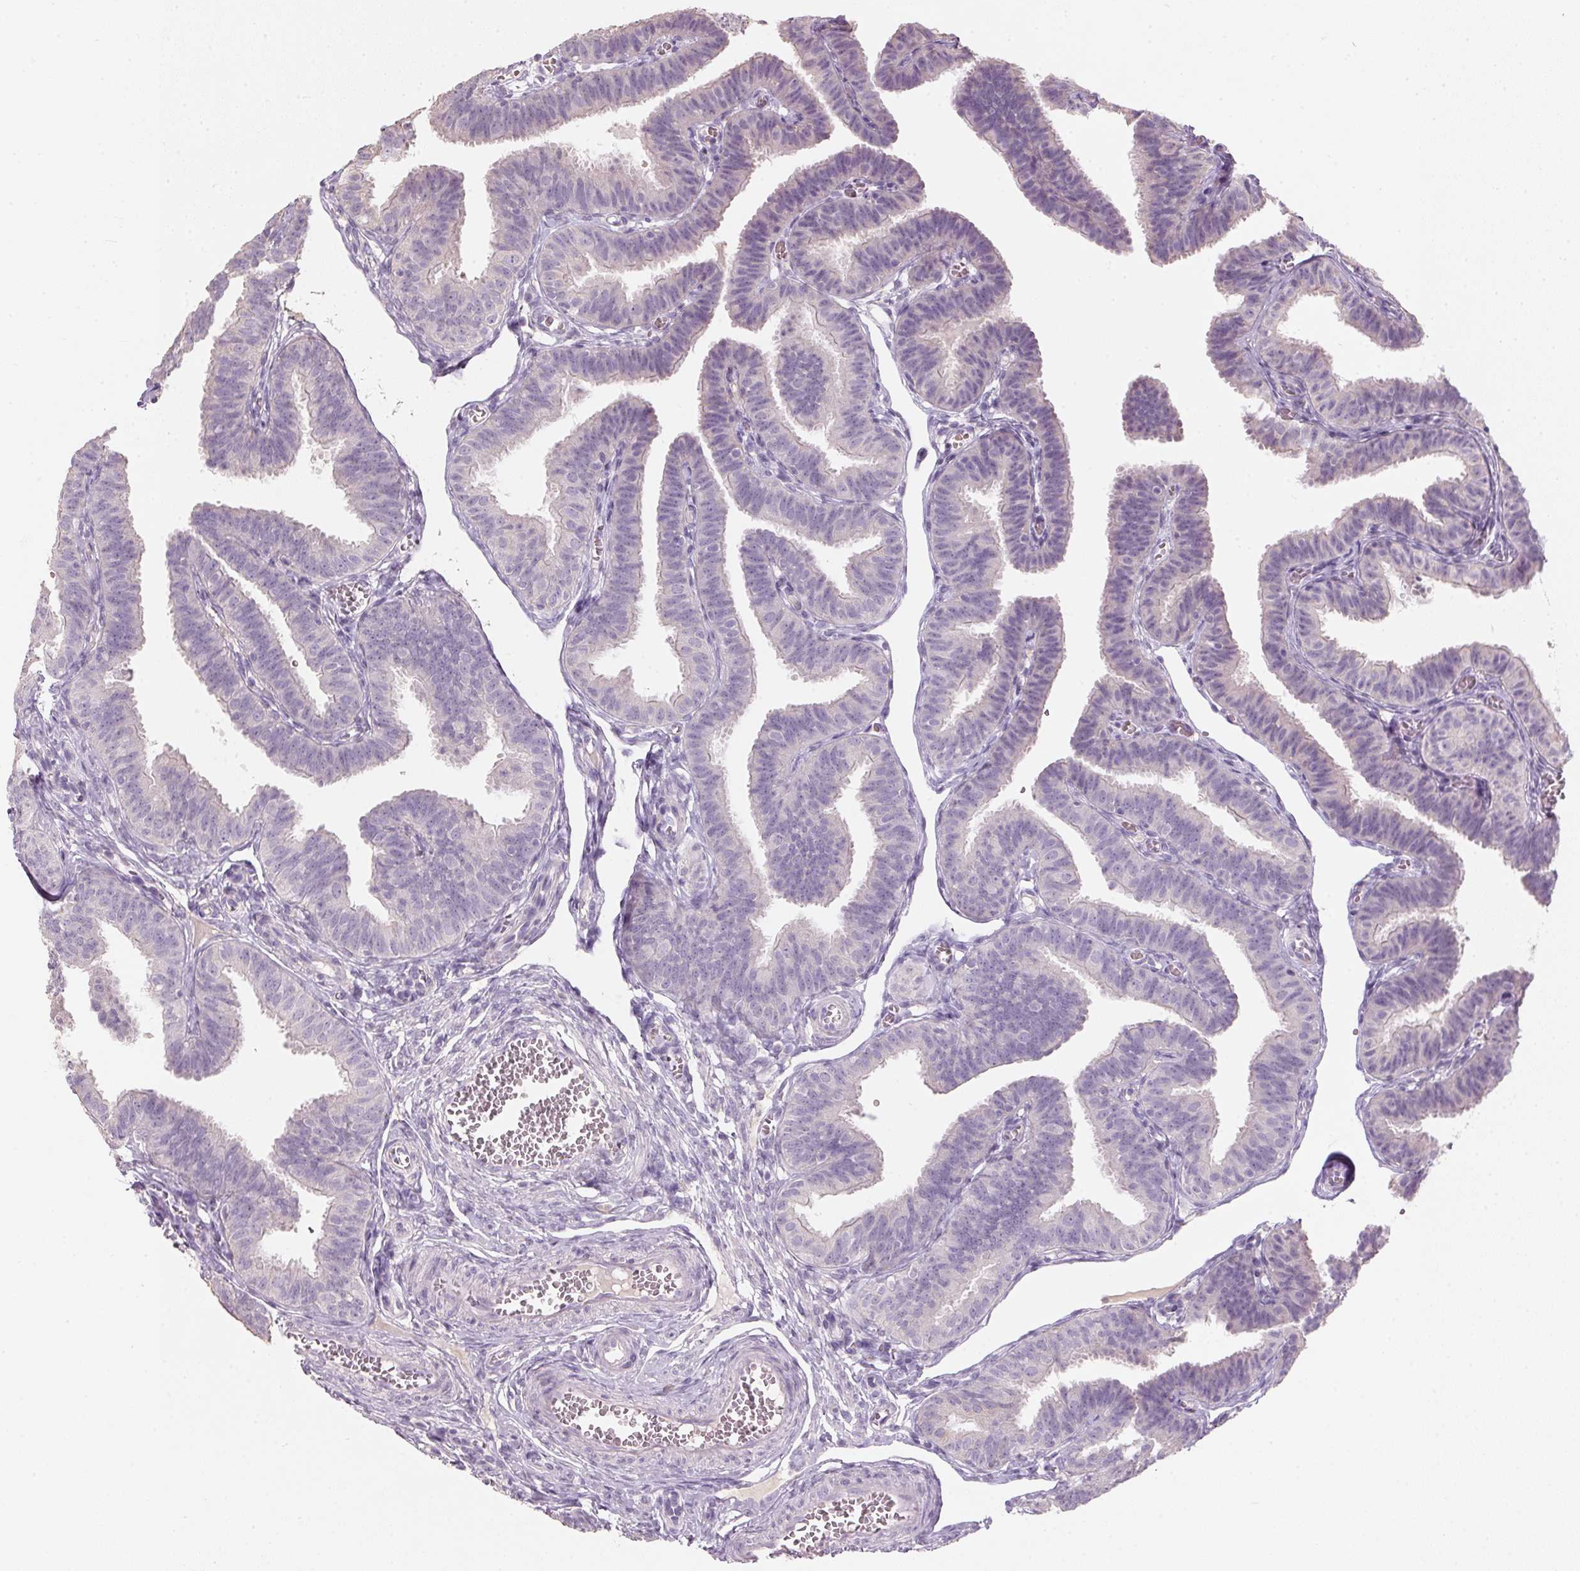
{"staining": {"intensity": "negative", "quantity": "none", "location": "none"}, "tissue": "fallopian tube", "cell_type": "Glandular cells", "image_type": "normal", "snomed": [{"axis": "morphology", "description": "Normal tissue, NOS"}, {"axis": "topography", "description": "Fallopian tube"}], "caption": "This is a histopathology image of IHC staining of unremarkable fallopian tube, which shows no expression in glandular cells.", "gene": "HSD17B1", "patient": {"sex": "female", "age": 25}}